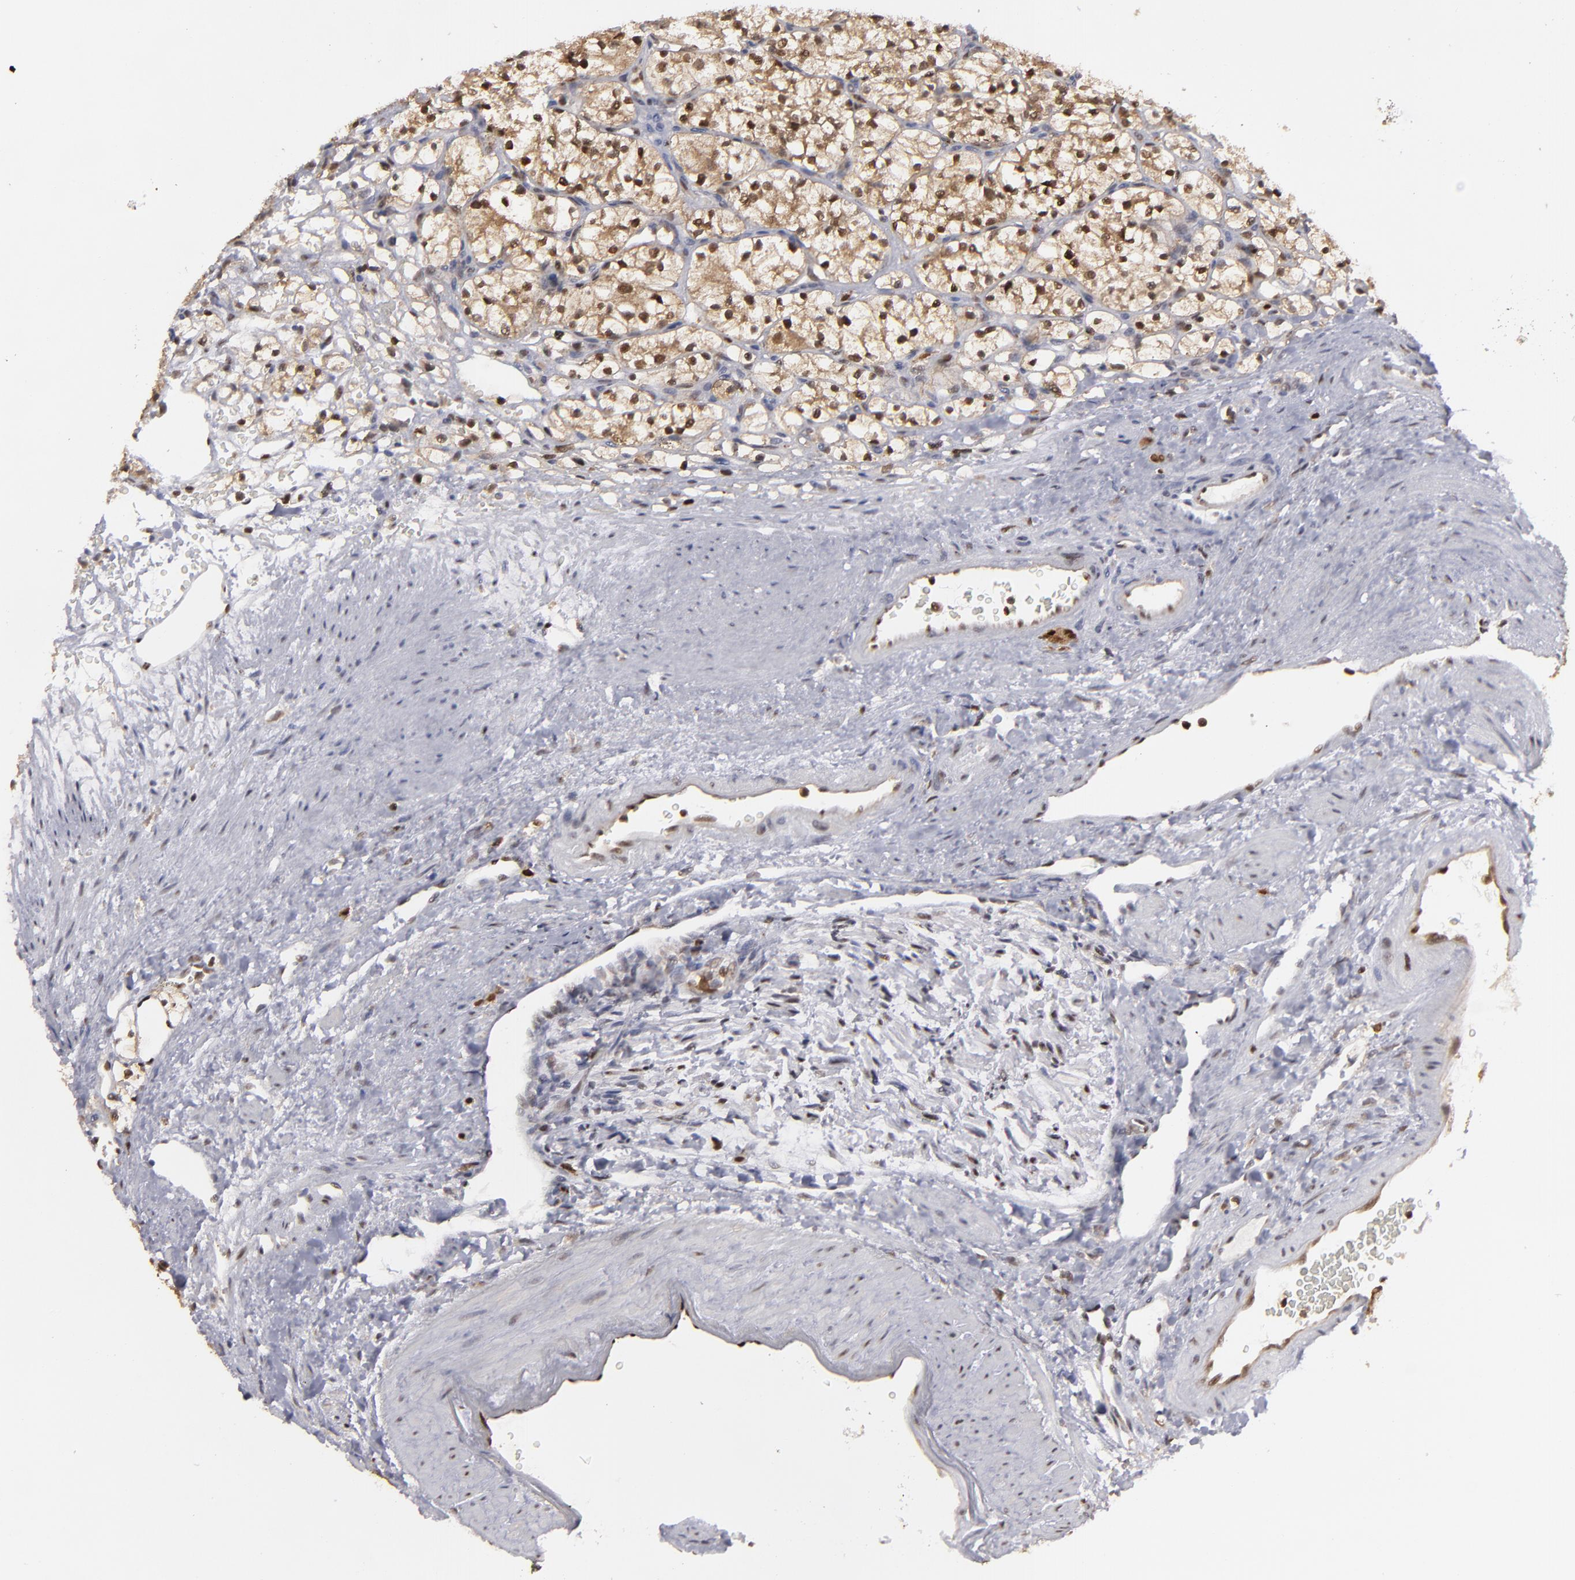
{"staining": {"intensity": "moderate", "quantity": ">75%", "location": "cytoplasmic/membranous,nuclear"}, "tissue": "renal cancer", "cell_type": "Tumor cells", "image_type": "cancer", "snomed": [{"axis": "morphology", "description": "Adenocarcinoma, NOS"}, {"axis": "topography", "description": "Kidney"}], "caption": "Immunohistochemical staining of adenocarcinoma (renal) reveals medium levels of moderate cytoplasmic/membranous and nuclear protein positivity in about >75% of tumor cells.", "gene": "GSR", "patient": {"sex": "female", "age": 60}}